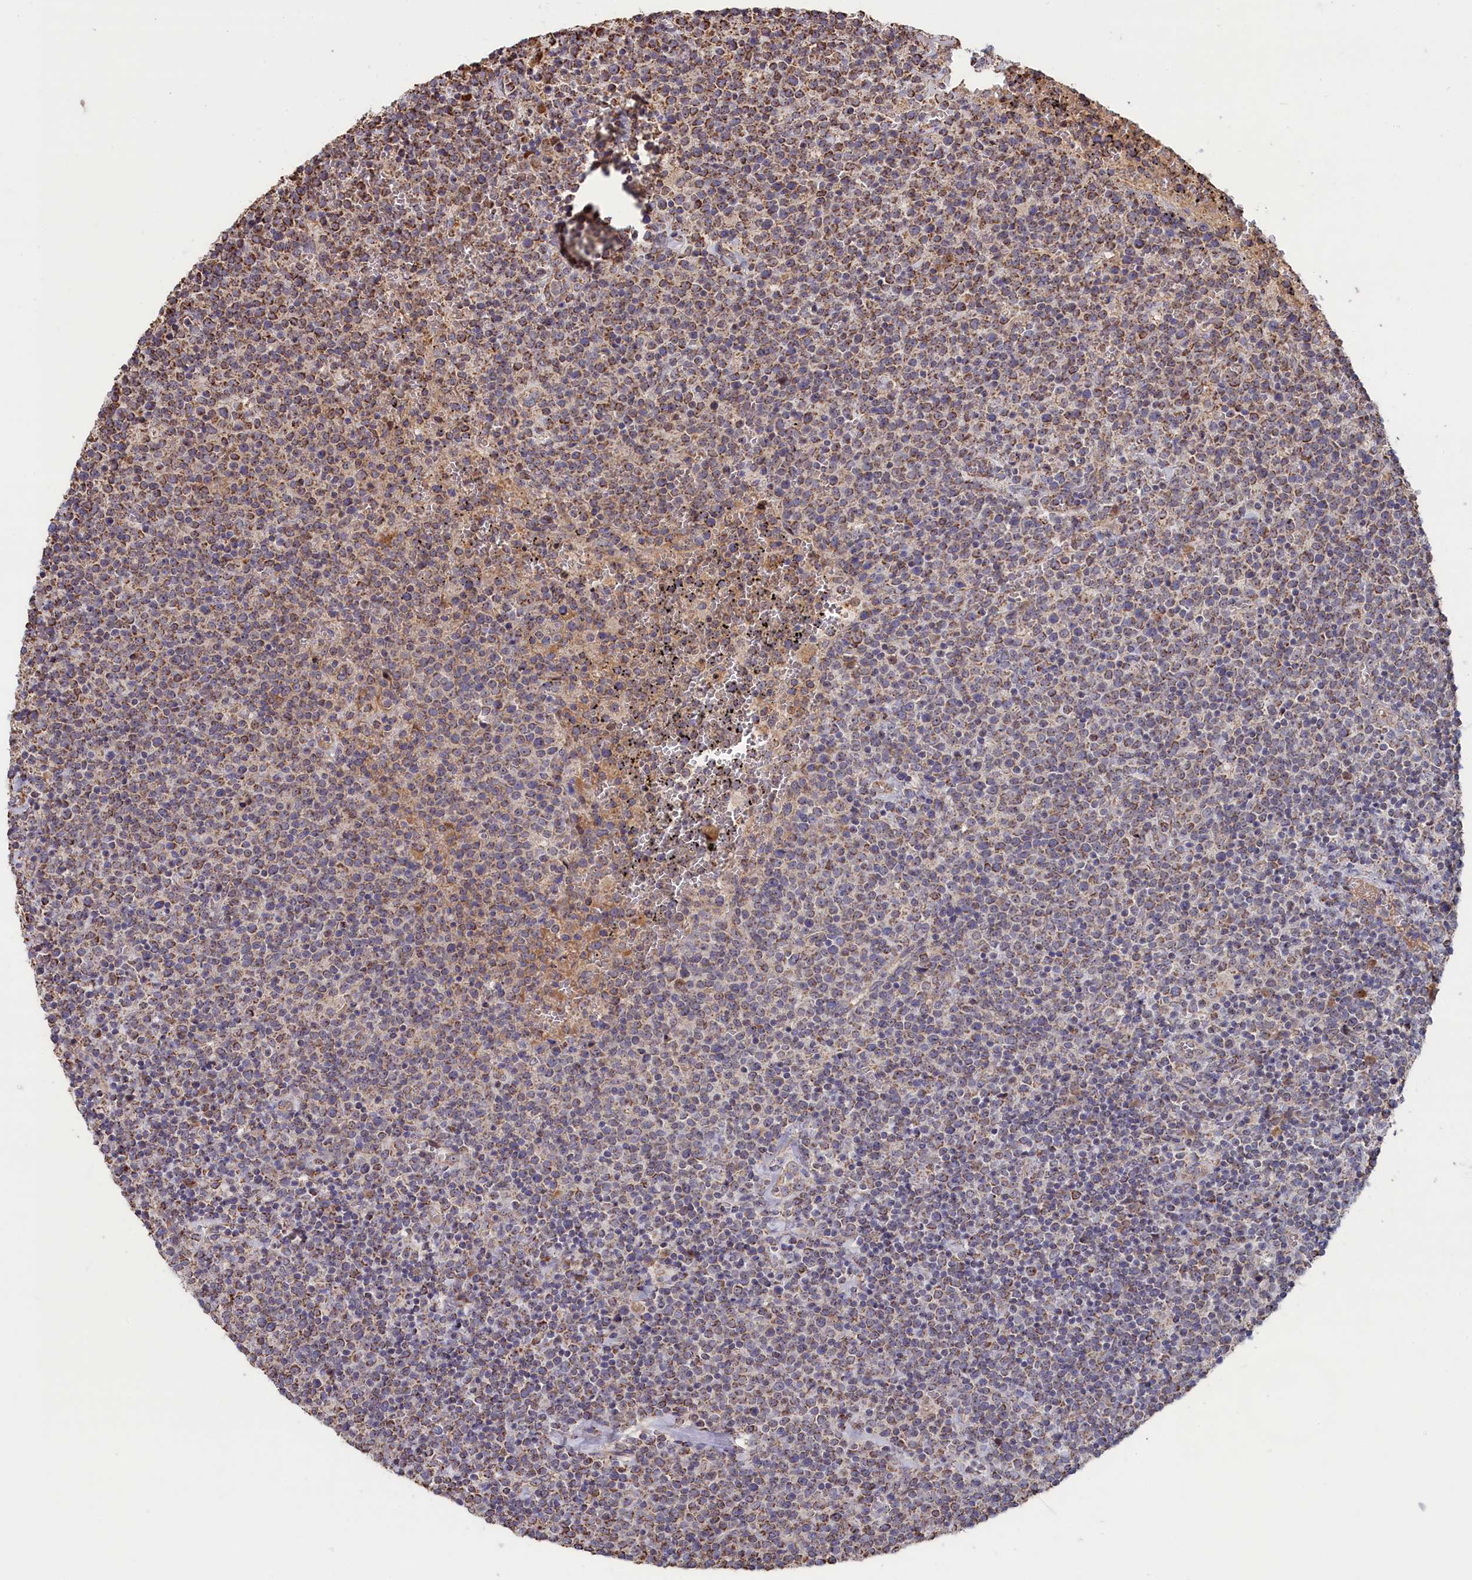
{"staining": {"intensity": "moderate", "quantity": "25%-75%", "location": "cytoplasmic/membranous"}, "tissue": "lymphoma", "cell_type": "Tumor cells", "image_type": "cancer", "snomed": [{"axis": "morphology", "description": "Malignant lymphoma, non-Hodgkin's type, High grade"}, {"axis": "topography", "description": "Lymph node"}], "caption": "Immunohistochemical staining of high-grade malignant lymphoma, non-Hodgkin's type exhibits medium levels of moderate cytoplasmic/membranous staining in about 25%-75% of tumor cells.", "gene": "ZNF816", "patient": {"sex": "male", "age": 61}}